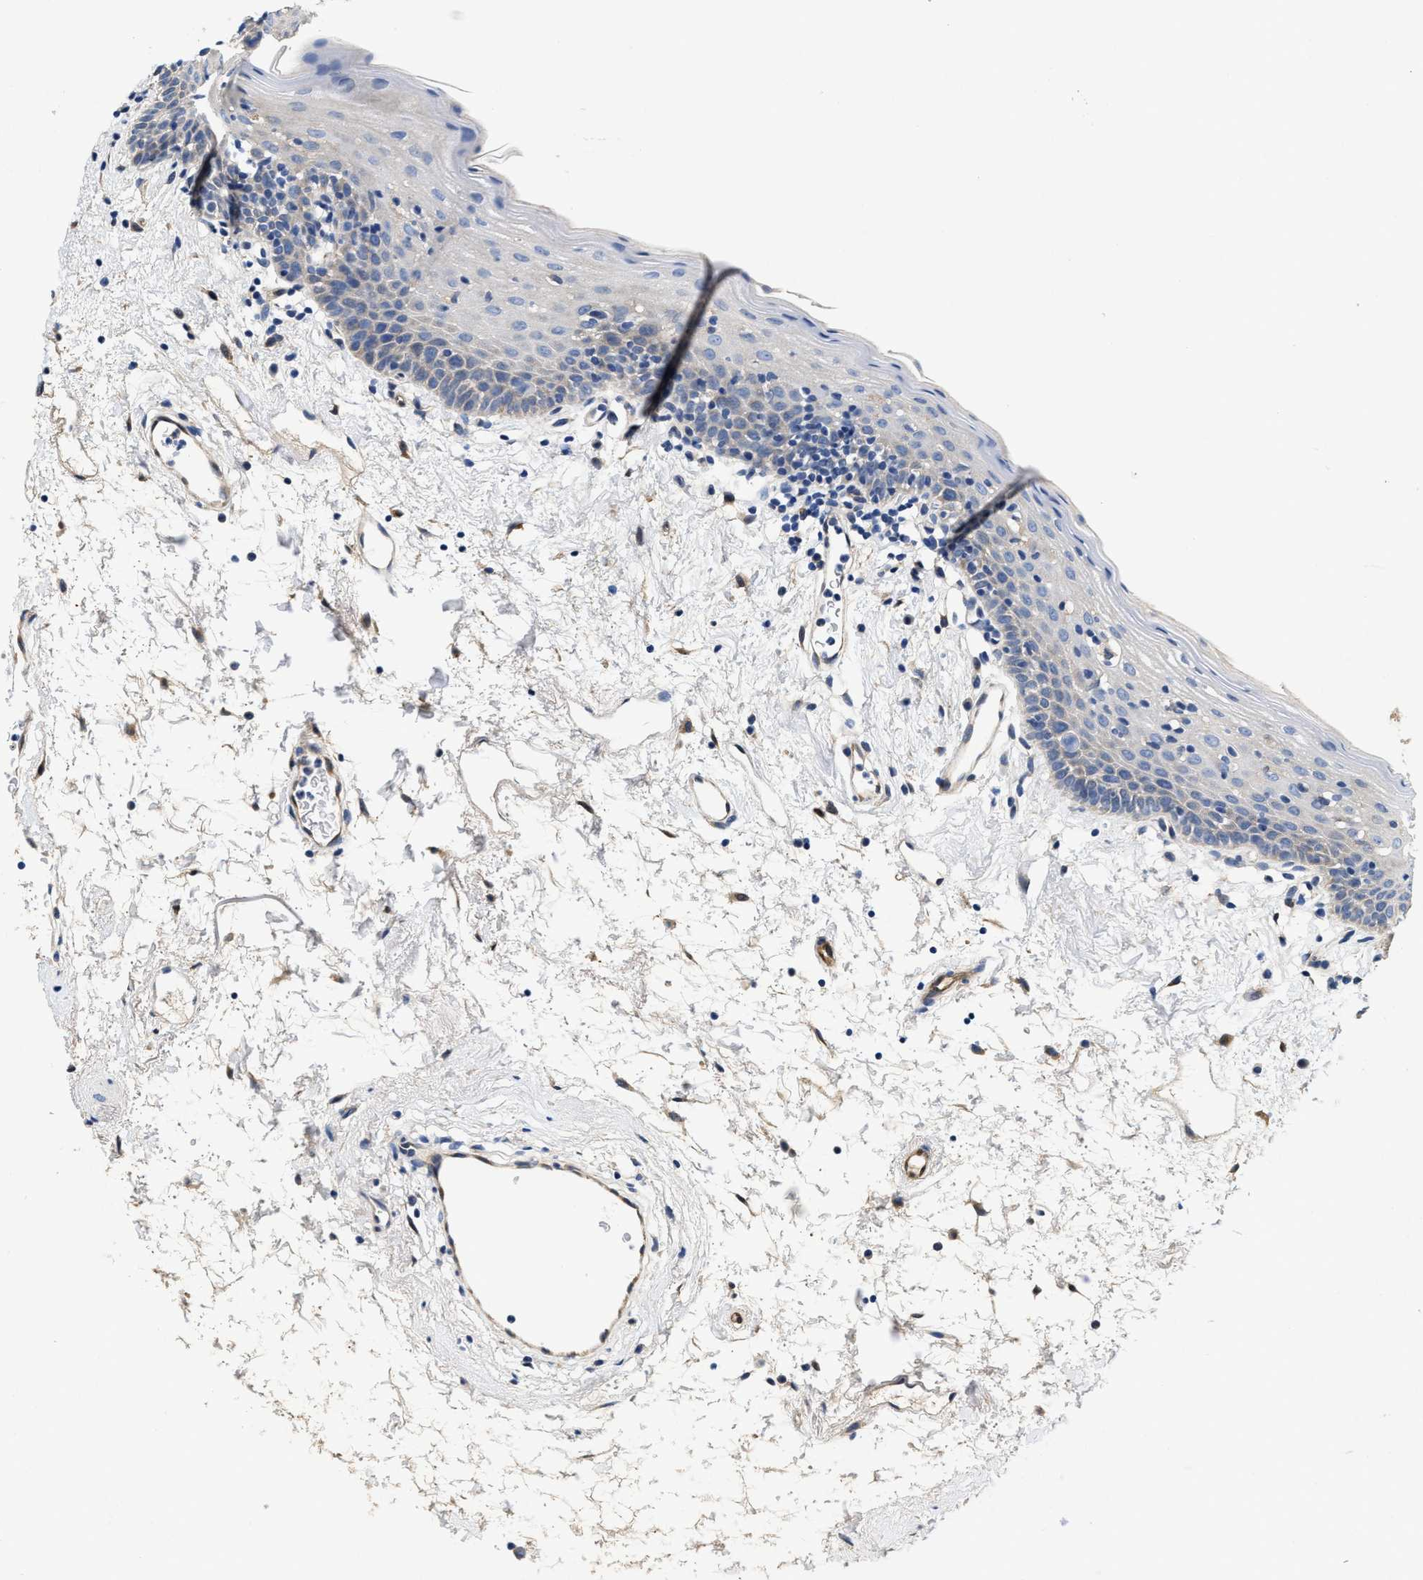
{"staining": {"intensity": "negative", "quantity": "none", "location": "none"}, "tissue": "oral mucosa", "cell_type": "Squamous epithelial cells", "image_type": "normal", "snomed": [{"axis": "morphology", "description": "Normal tissue, NOS"}, {"axis": "topography", "description": "Oral tissue"}], "caption": "The micrograph shows no staining of squamous epithelial cells in benign oral mucosa.", "gene": "PEG10", "patient": {"sex": "male", "age": 66}}